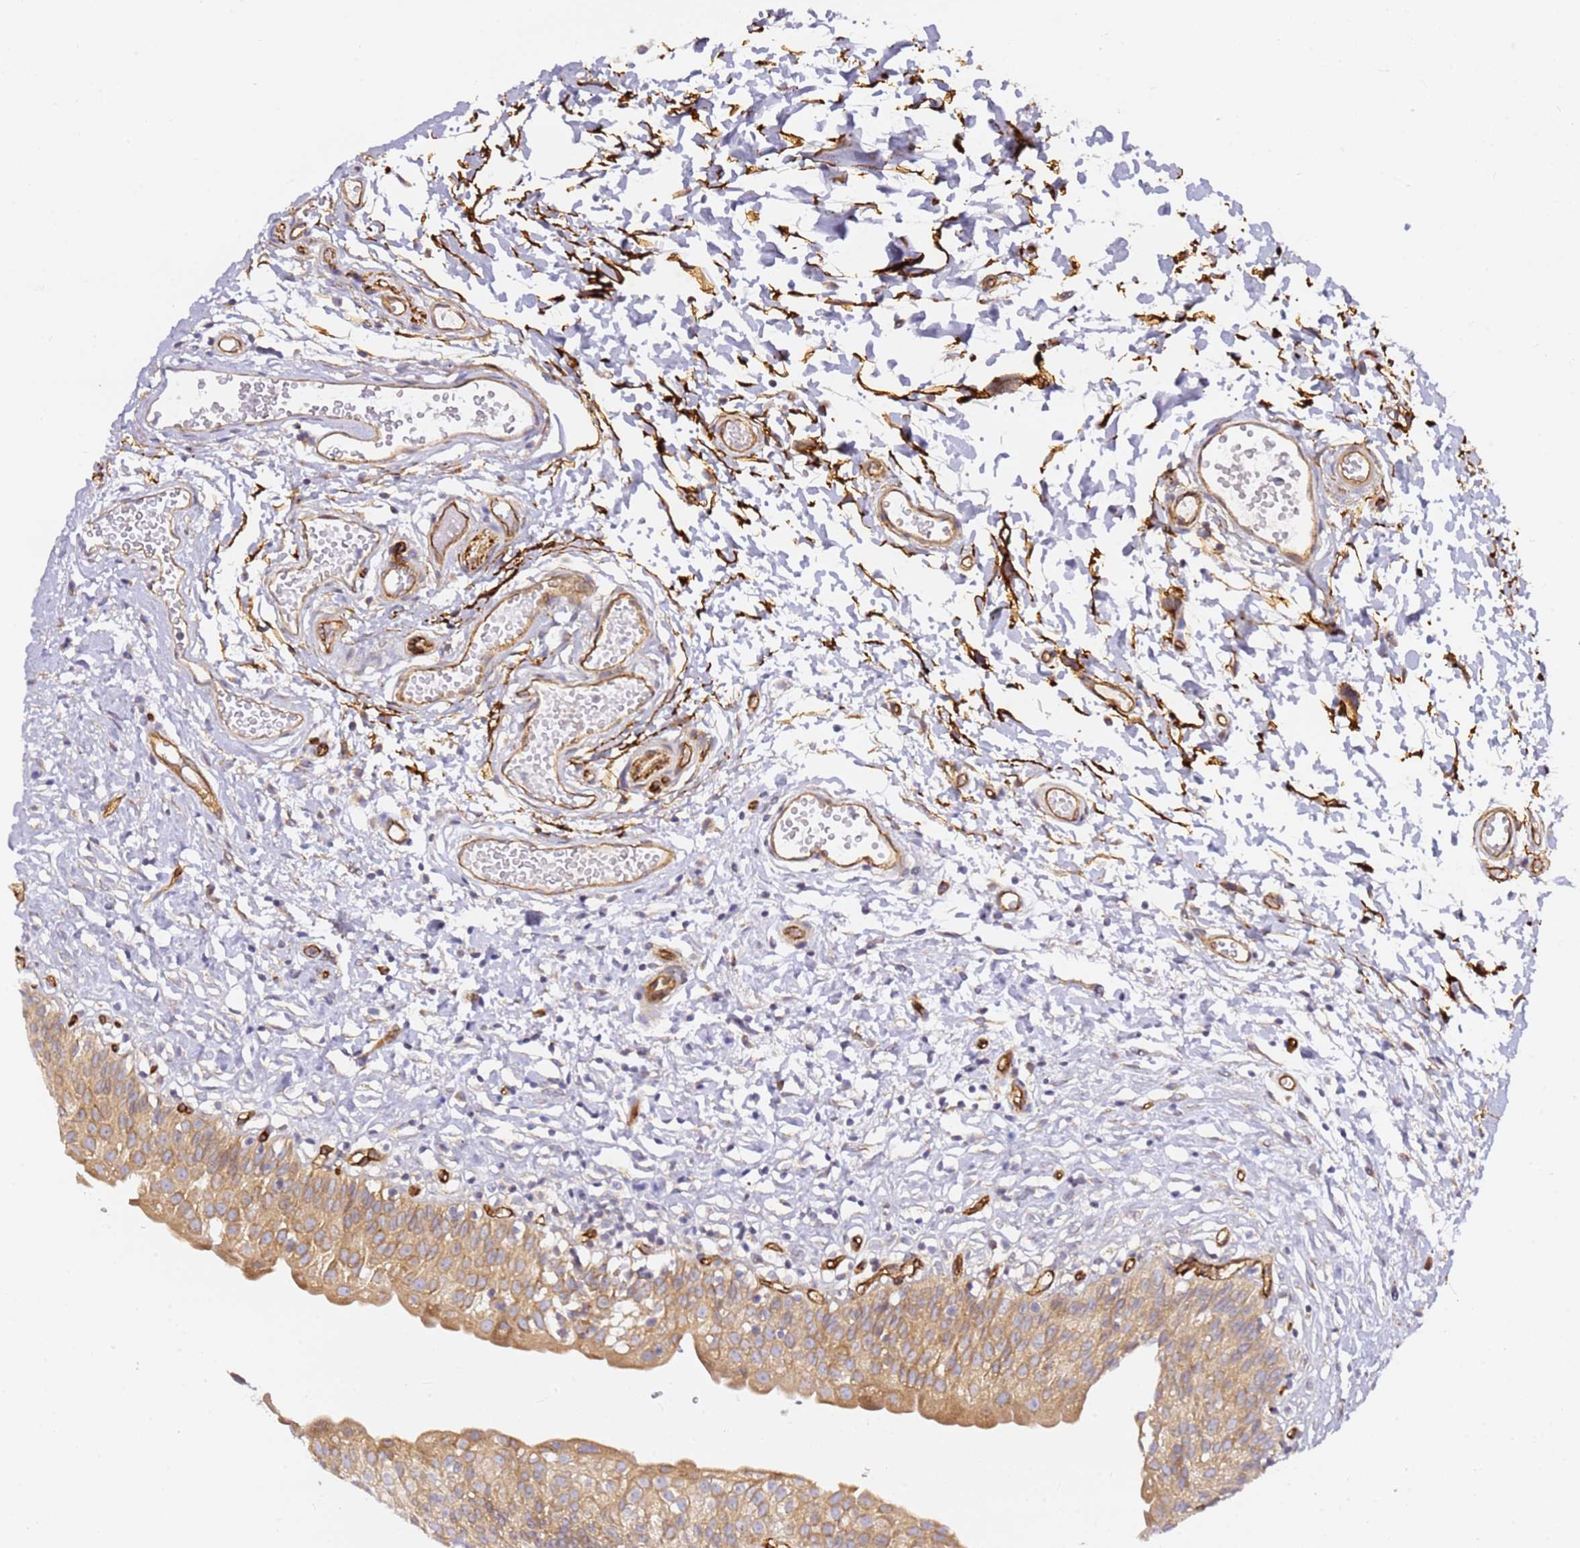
{"staining": {"intensity": "moderate", "quantity": ">75%", "location": "cytoplasmic/membranous"}, "tissue": "urinary bladder", "cell_type": "Urothelial cells", "image_type": "normal", "snomed": [{"axis": "morphology", "description": "Normal tissue, NOS"}, {"axis": "topography", "description": "Urinary bladder"}], "caption": "DAB (3,3'-diaminobenzidine) immunohistochemical staining of benign urinary bladder demonstrates moderate cytoplasmic/membranous protein staining in approximately >75% of urothelial cells. The protein of interest is shown in brown color, while the nuclei are stained blue.", "gene": "KIF7", "patient": {"sex": "male", "age": 51}}